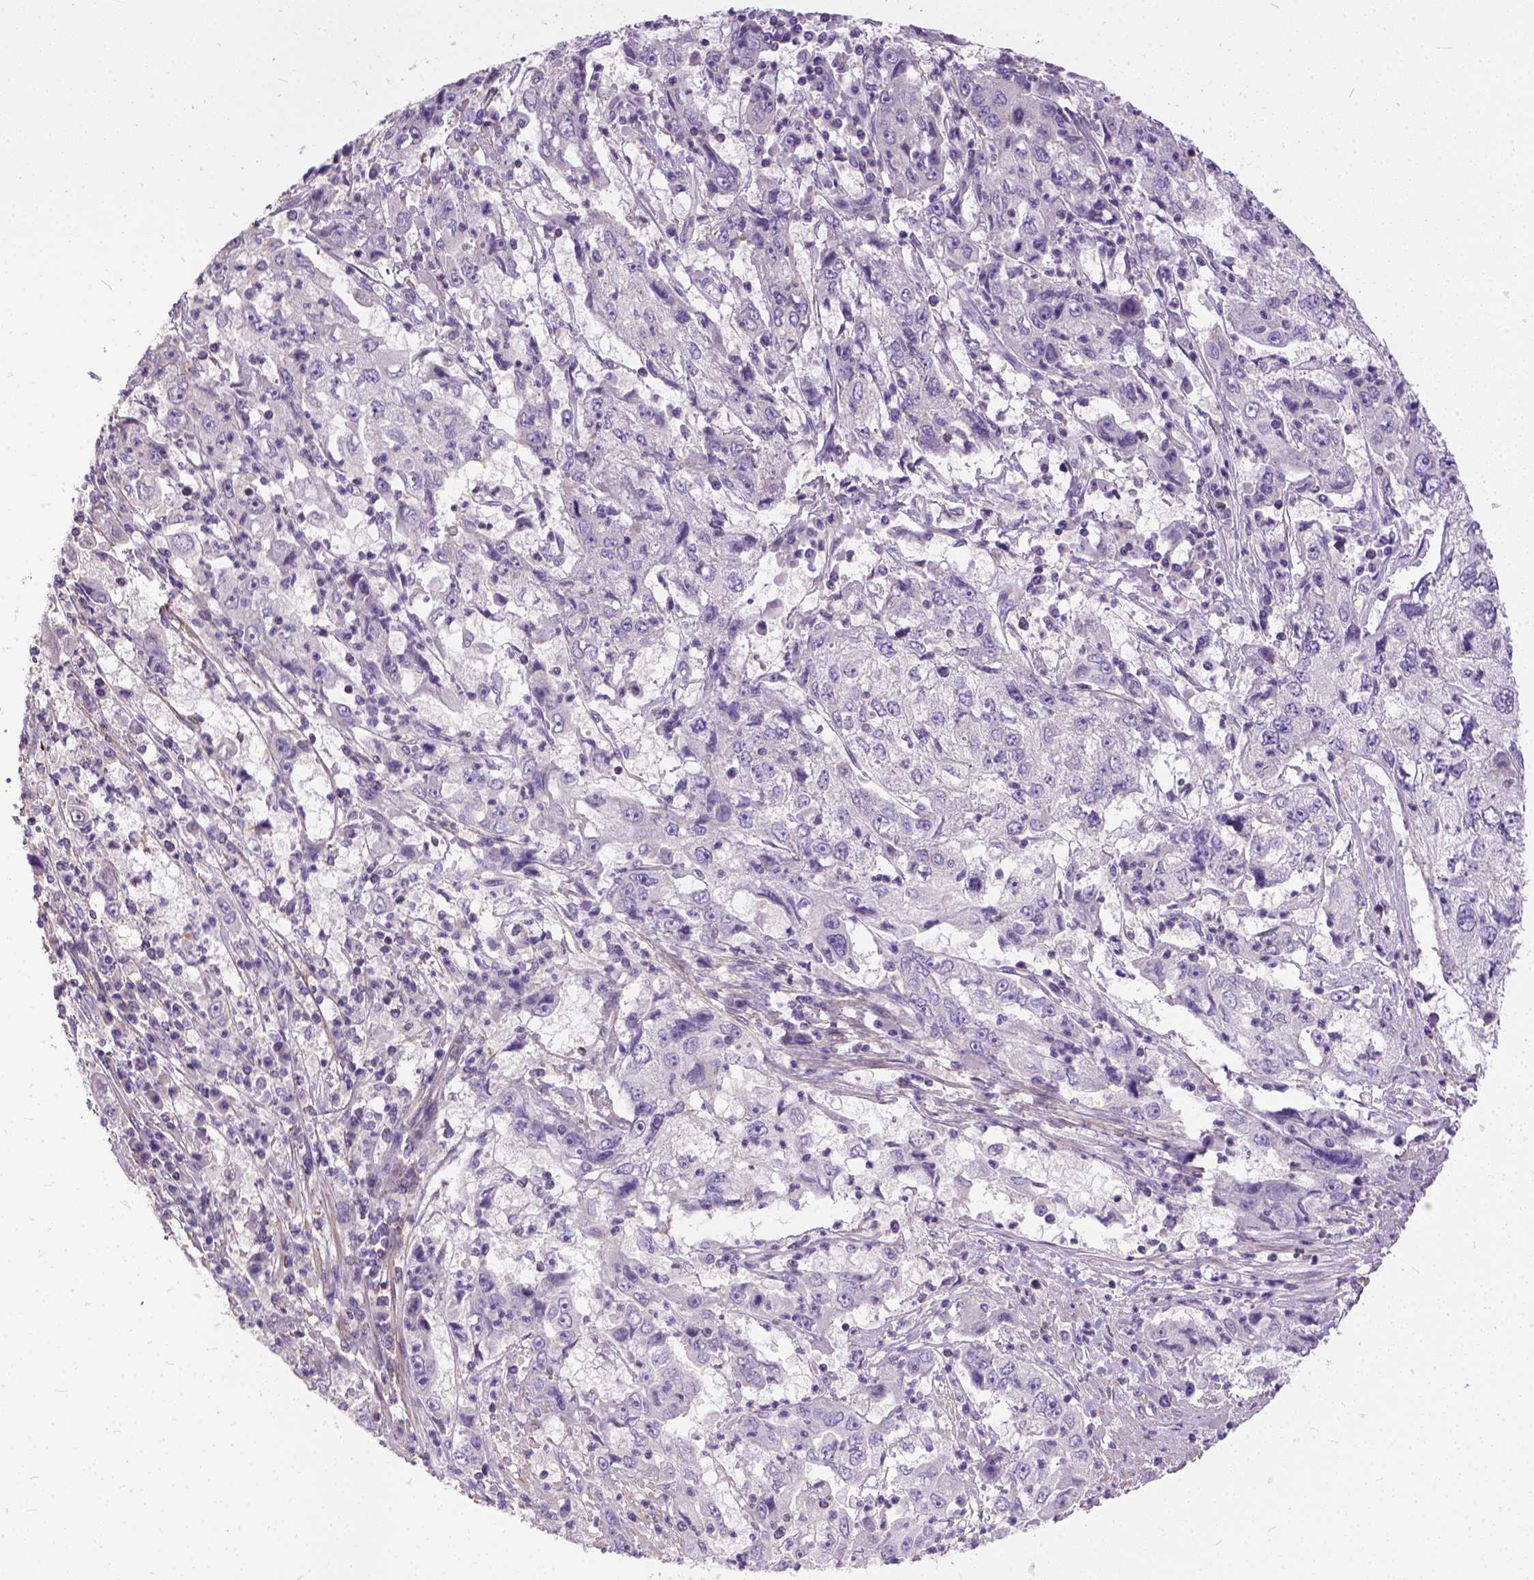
{"staining": {"intensity": "negative", "quantity": "none", "location": "none"}, "tissue": "cervical cancer", "cell_type": "Tumor cells", "image_type": "cancer", "snomed": [{"axis": "morphology", "description": "Squamous cell carcinoma, NOS"}, {"axis": "topography", "description": "Cervix"}], "caption": "An image of human cervical cancer is negative for staining in tumor cells. The staining was performed using DAB (3,3'-diaminobenzidine) to visualize the protein expression in brown, while the nuclei were stained in blue with hematoxylin (Magnification: 20x).", "gene": "BANF2", "patient": {"sex": "female", "age": 36}}